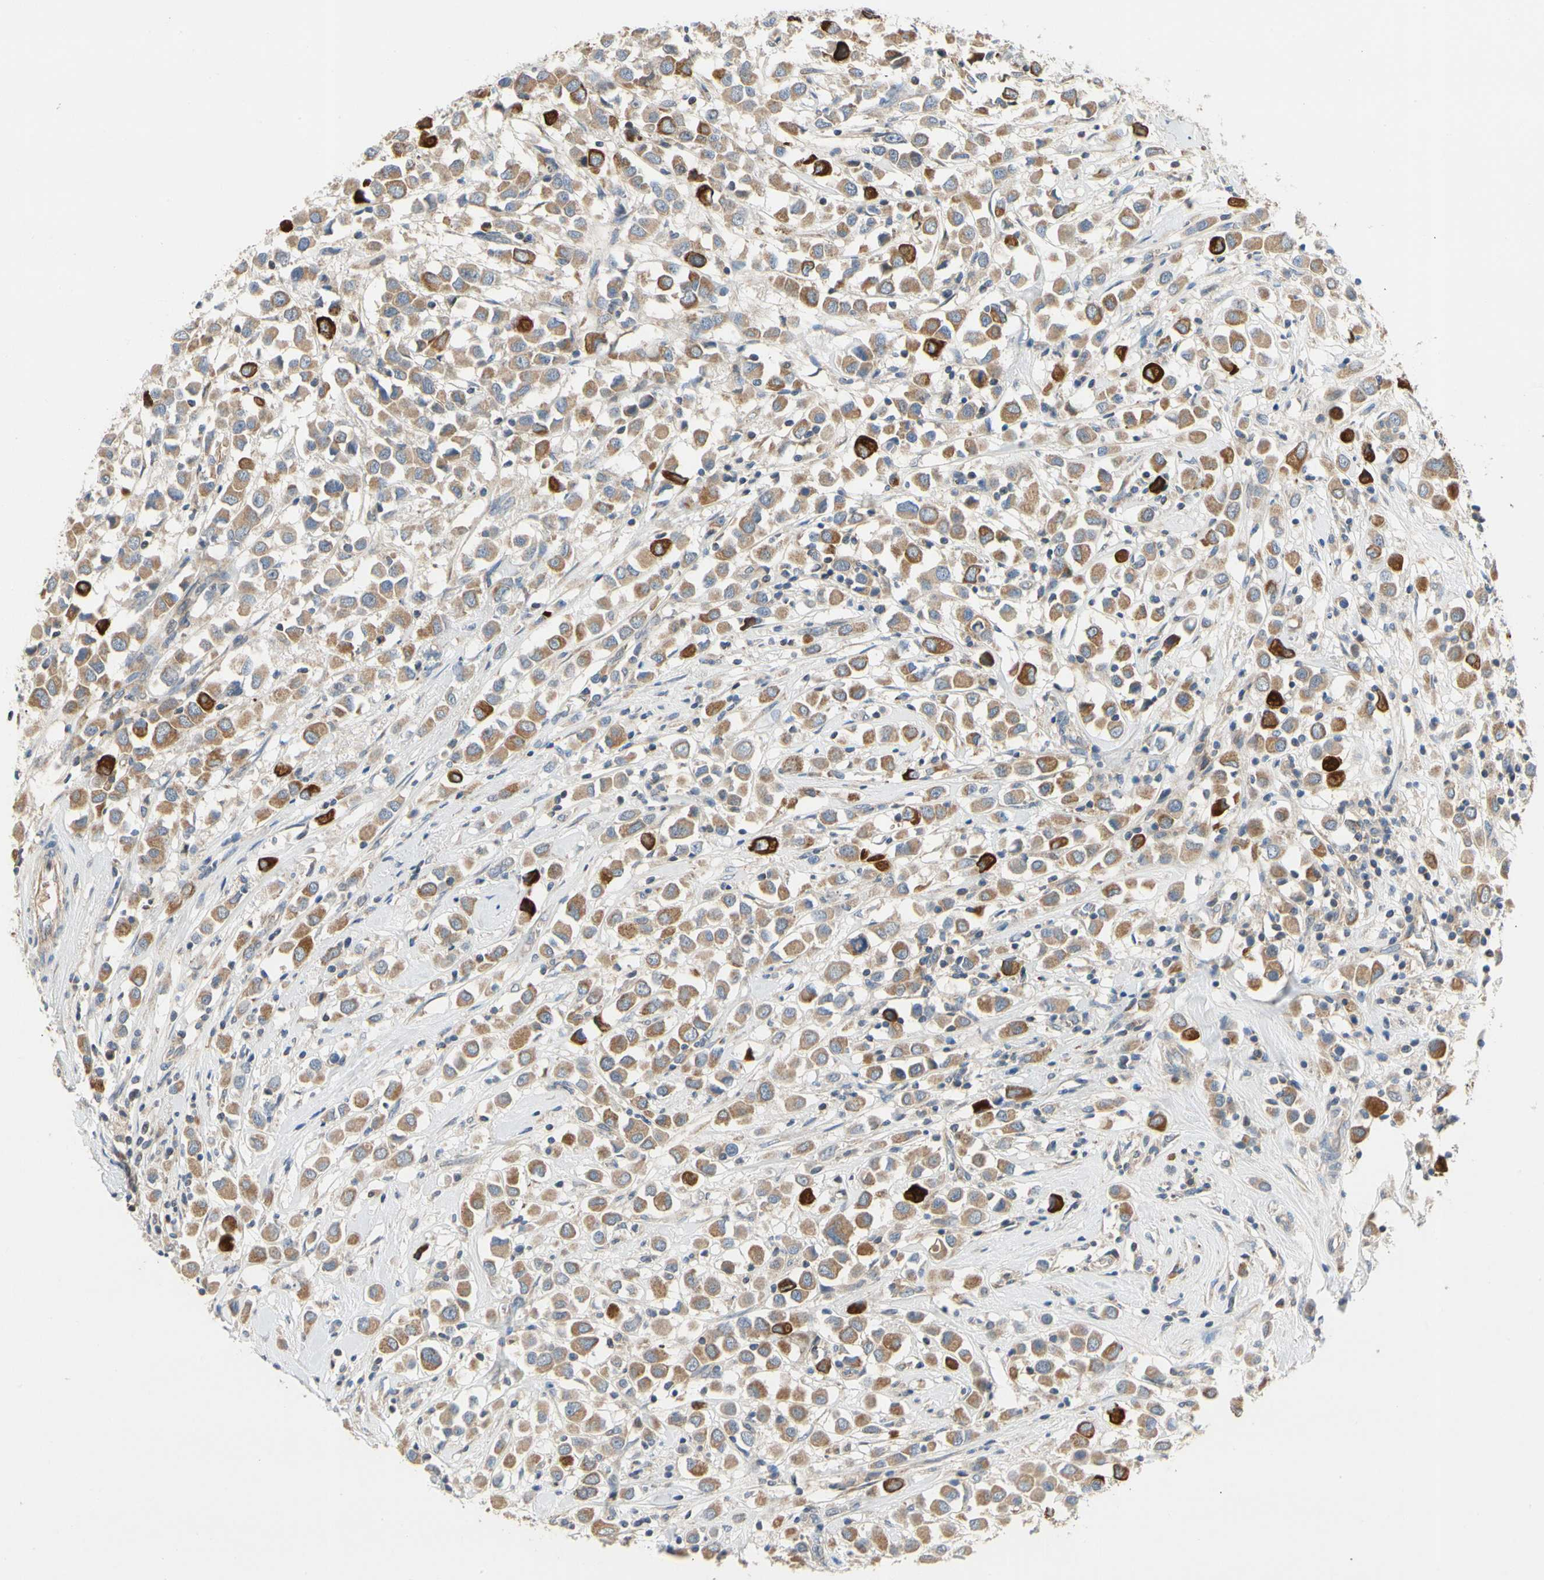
{"staining": {"intensity": "moderate", "quantity": ">75%", "location": "cytoplasmic/membranous"}, "tissue": "breast cancer", "cell_type": "Tumor cells", "image_type": "cancer", "snomed": [{"axis": "morphology", "description": "Duct carcinoma"}, {"axis": "topography", "description": "Breast"}], "caption": "Immunohistochemical staining of human breast cancer shows moderate cytoplasmic/membranous protein expression in about >75% of tumor cells. (brown staining indicates protein expression, while blue staining denotes nuclei).", "gene": "KLHDC8B", "patient": {"sex": "female", "age": 61}}